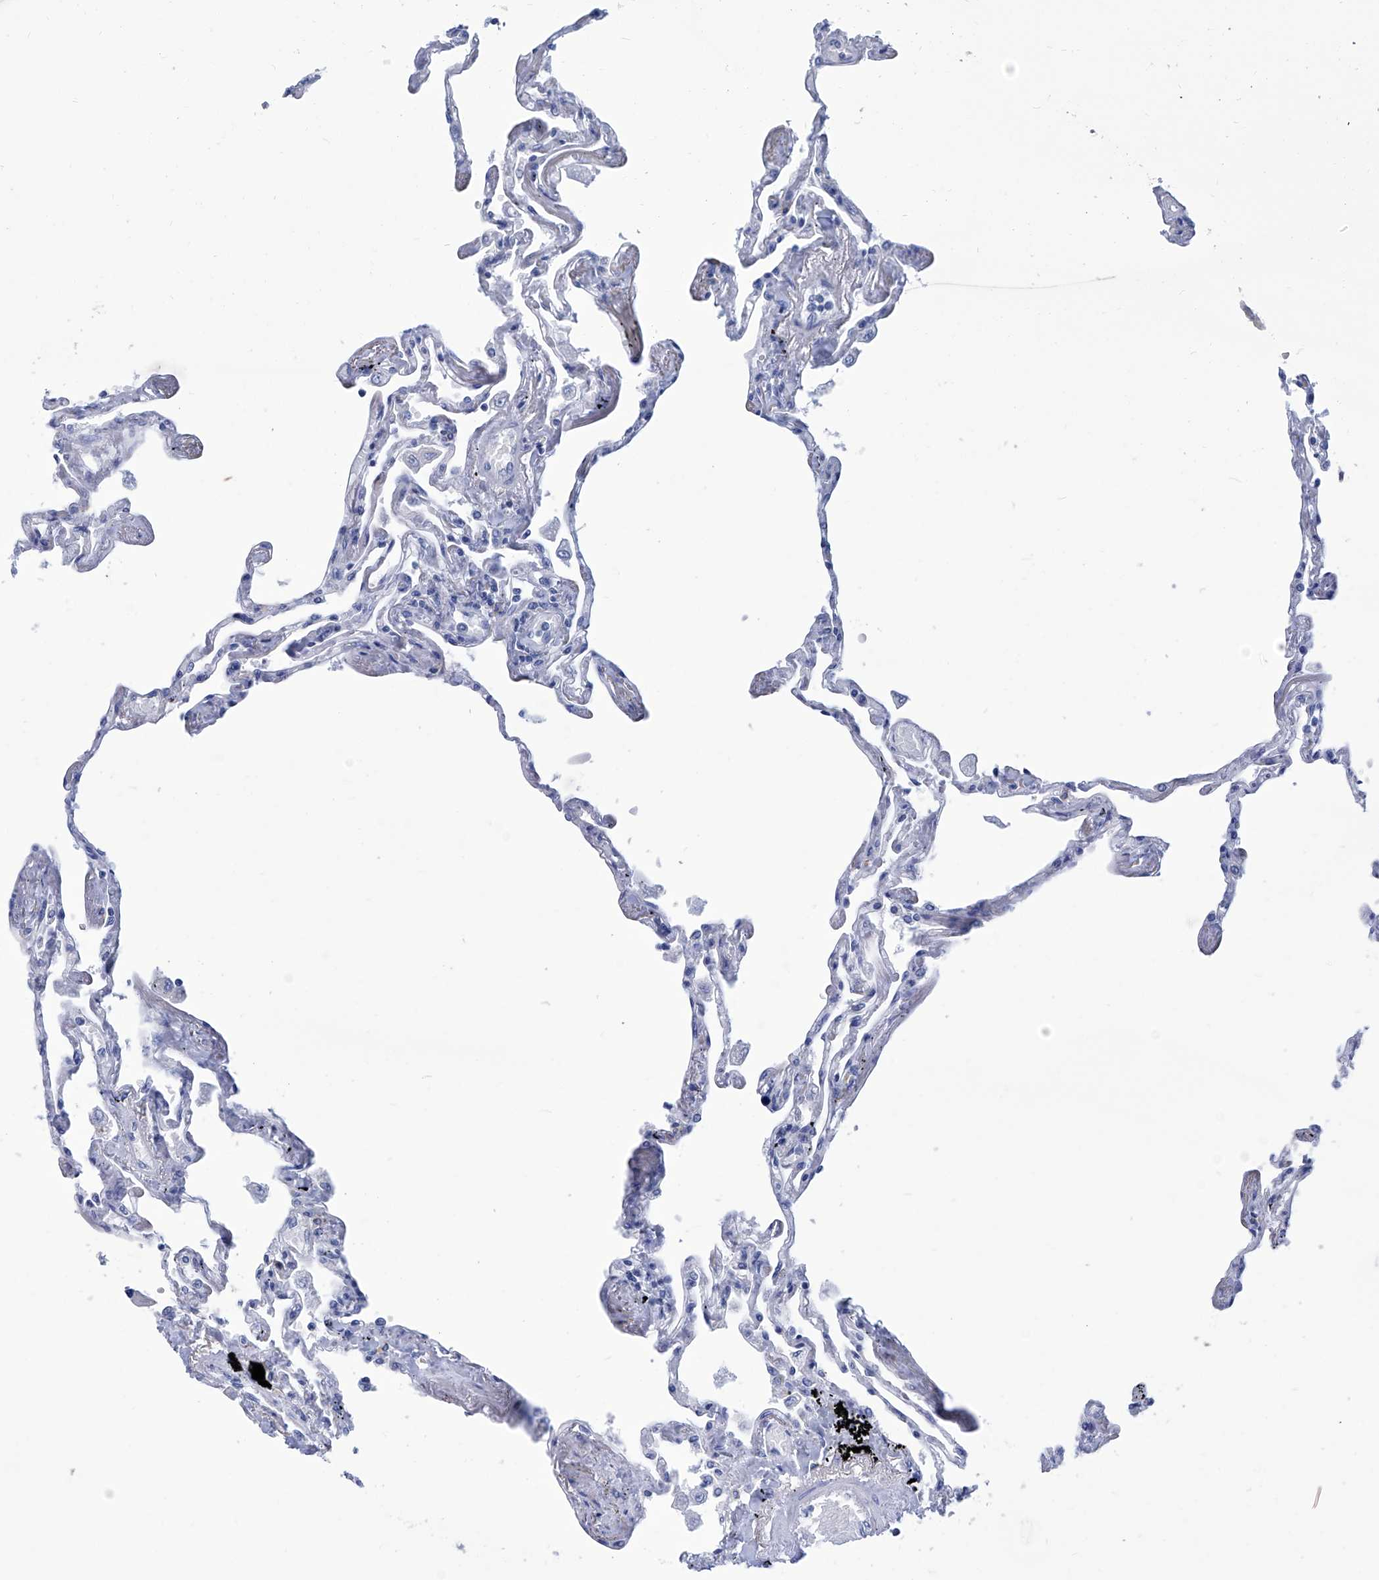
{"staining": {"intensity": "negative", "quantity": "none", "location": "none"}, "tissue": "lung", "cell_type": "Alveolar cells", "image_type": "normal", "snomed": [{"axis": "morphology", "description": "Normal tissue, NOS"}, {"axis": "topography", "description": "Lung"}], "caption": "This is an immunohistochemistry (IHC) micrograph of unremarkable human lung. There is no positivity in alveolar cells.", "gene": "SMS", "patient": {"sex": "female", "age": 67}}